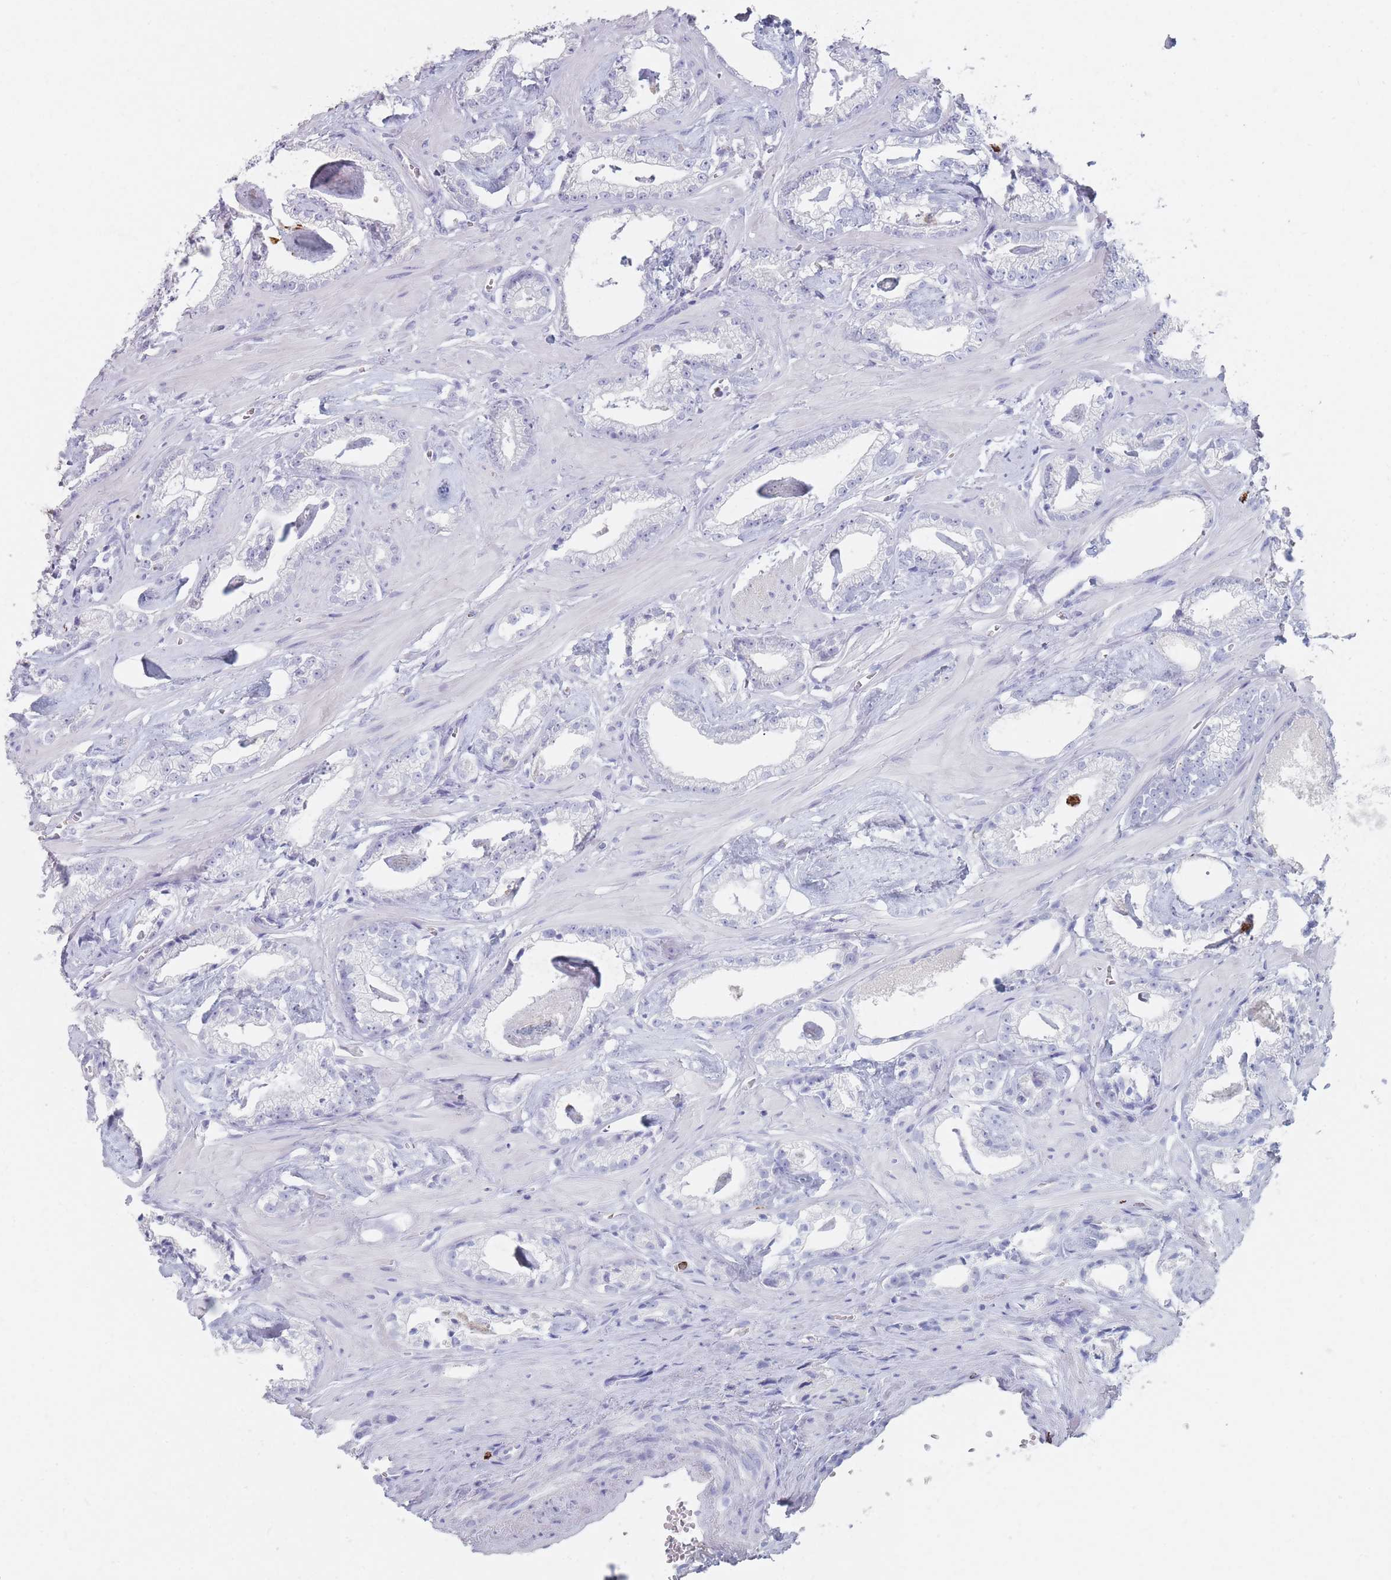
{"staining": {"intensity": "negative", "quantity": "none", "location": "none"}, "tissue": "prostate cancer", "cell_type": "Tumor cells", "image_type": "cancer", "snomed": [{"axis": "morphology", "description": "Adenocarcinoma, Low grade"}, {"axis": "topography", "description": "Prostate"}], "caption": "IHC of human prostate cancer displays no positivity in tumor cells.", "gene": "ATP1A3", "patient": {"sex": "male", "age": 60}}